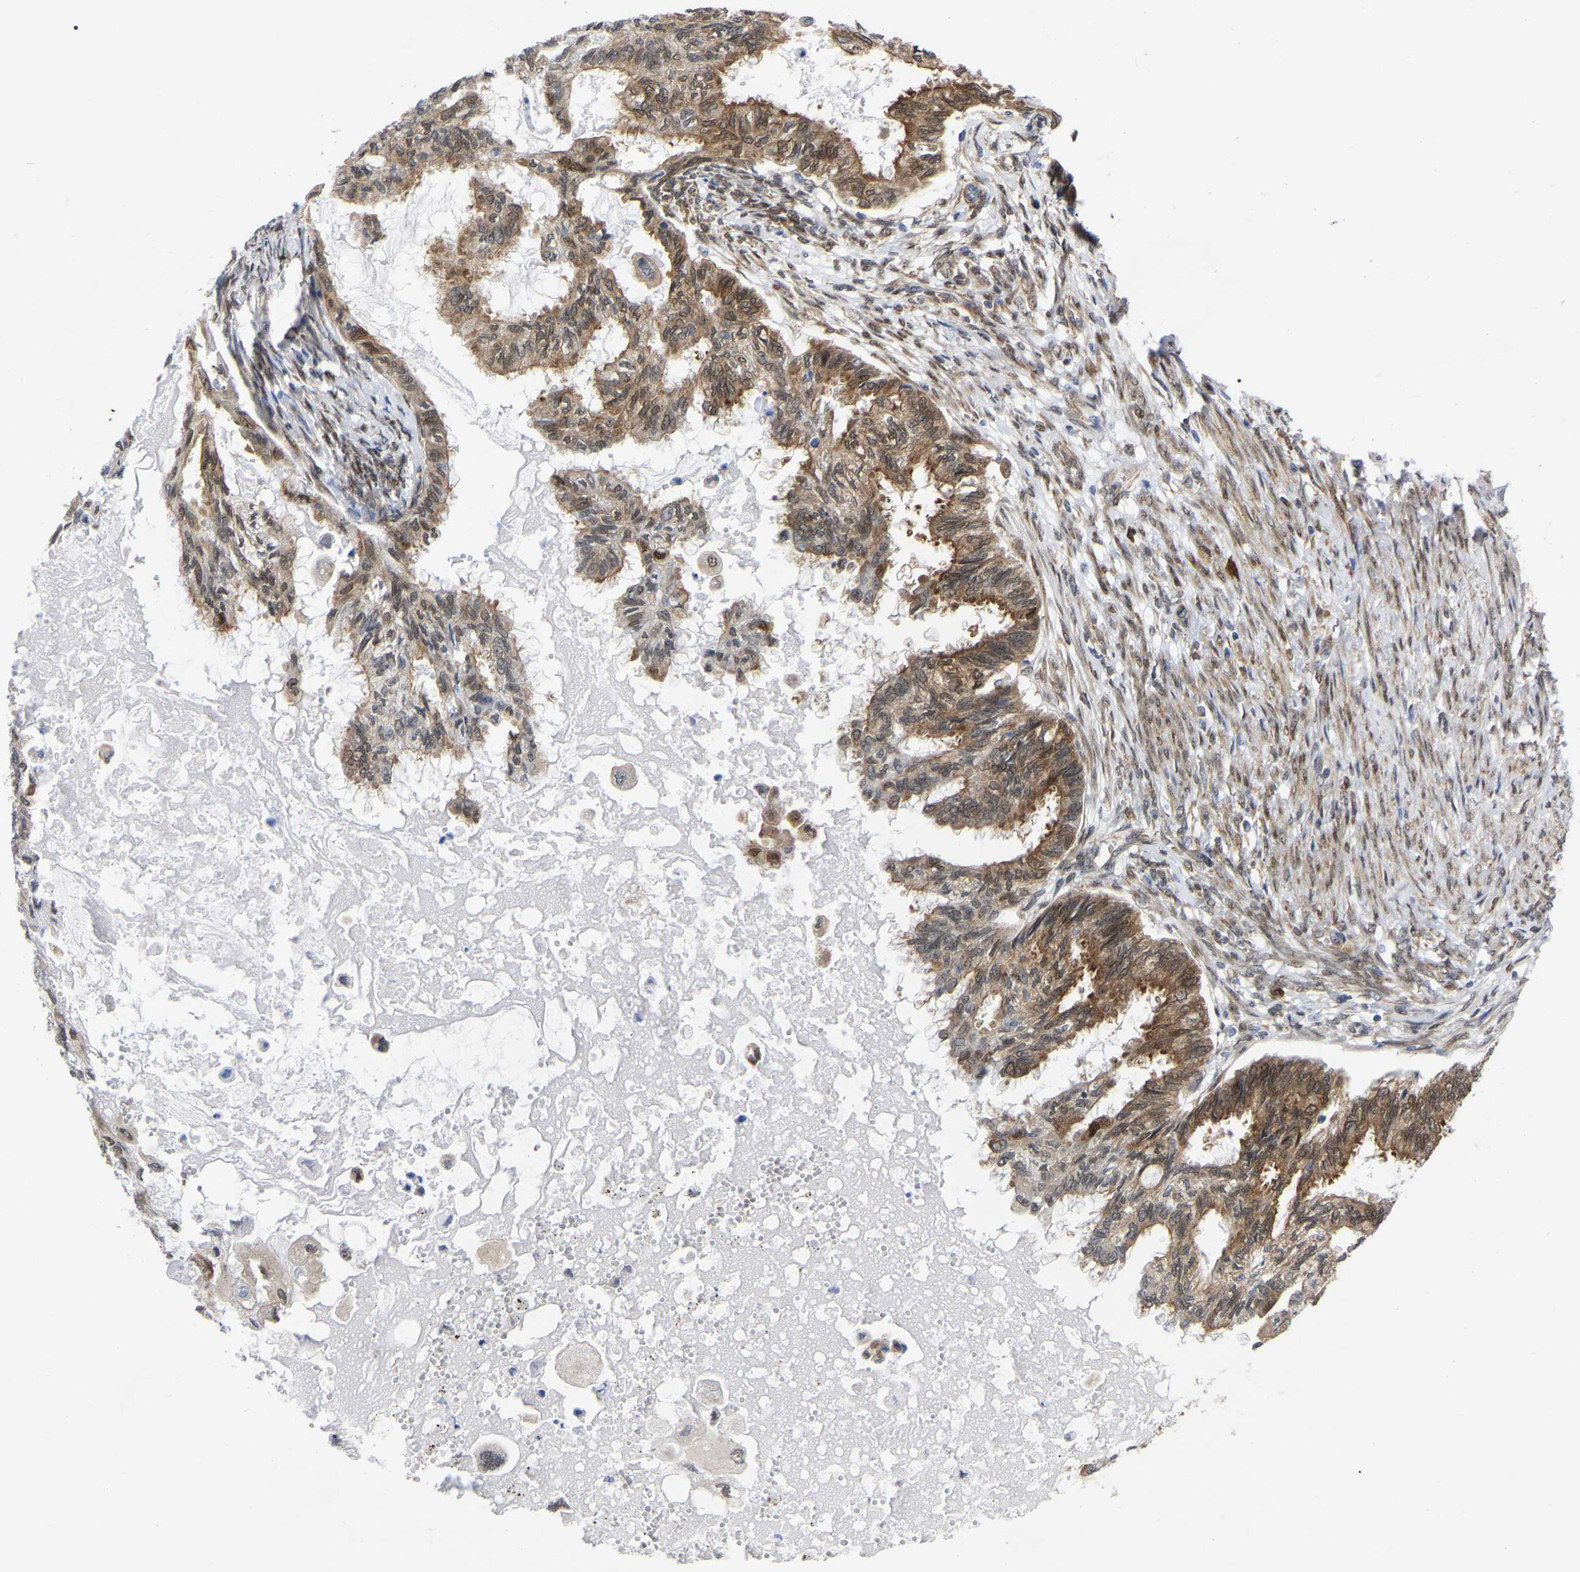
{"staining": {"intensity": "moderate", "quantity": ">75%", "location": "cytoplasmic/membranous,nuclear"}, "tissue": "cervical cancer", "cell_type": "Tumor cells", "image_type": "cancer", "snomed": [{"axis": "morphology", "description": "Normal tissue, NOS"}, {"axis": "morphology", "description": "Adenocarcinoma, NOS"}, {"axis": "topography", "description": "Cervix"}, {"axis": "topography", "description": "Endometrium"}], "caption": "Immunohistochemistry (IHC) histopathology image of neoplastic tissue: human adenocarcinoma (cervical) stained using immunohistochemistry (IHC) shows medium levels of moderate protein expression localized specifically in the cytoplasmic/membranous and nuclear of tumor cells, appearing as a cytoplasmic/membranous and nuclear brown color.", "gene": "UBE4B", "patient": {"sex": "female", "age": 86}}